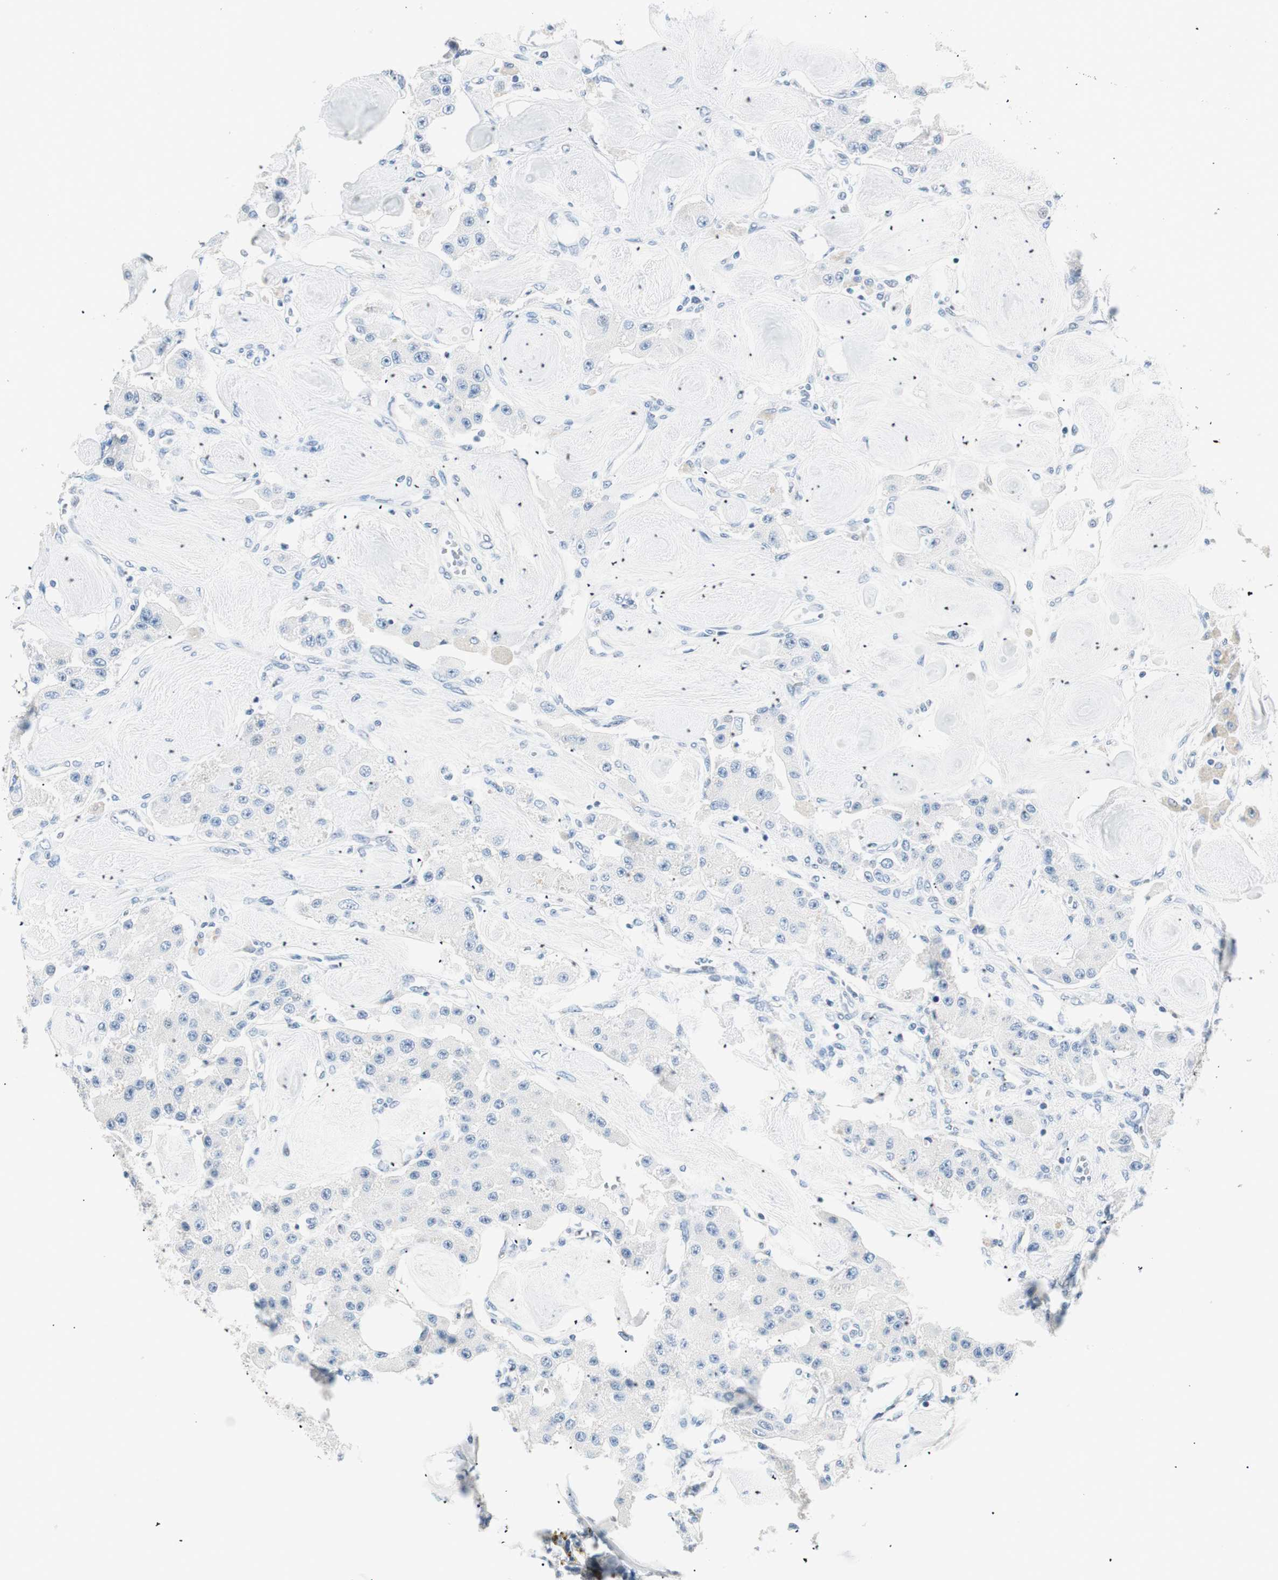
{"staining": {"intensity": "negative", "quantity": "none", "location": "none"}, "tissue": "carcinoid", "cell_type": "Tumor cells", "image_type": "cancer", "snomed": [{"axis": "morphology", "description": "Carcinoid, malignant, NOS"}, {"axis": "topography", "description": "Pancreas"}], "caption": "The micrograph demonstrates no significant staining in tumor cells of carcinoid.", "gene": "HOXB13", "patient": {"sex": "male", "age": 41}}